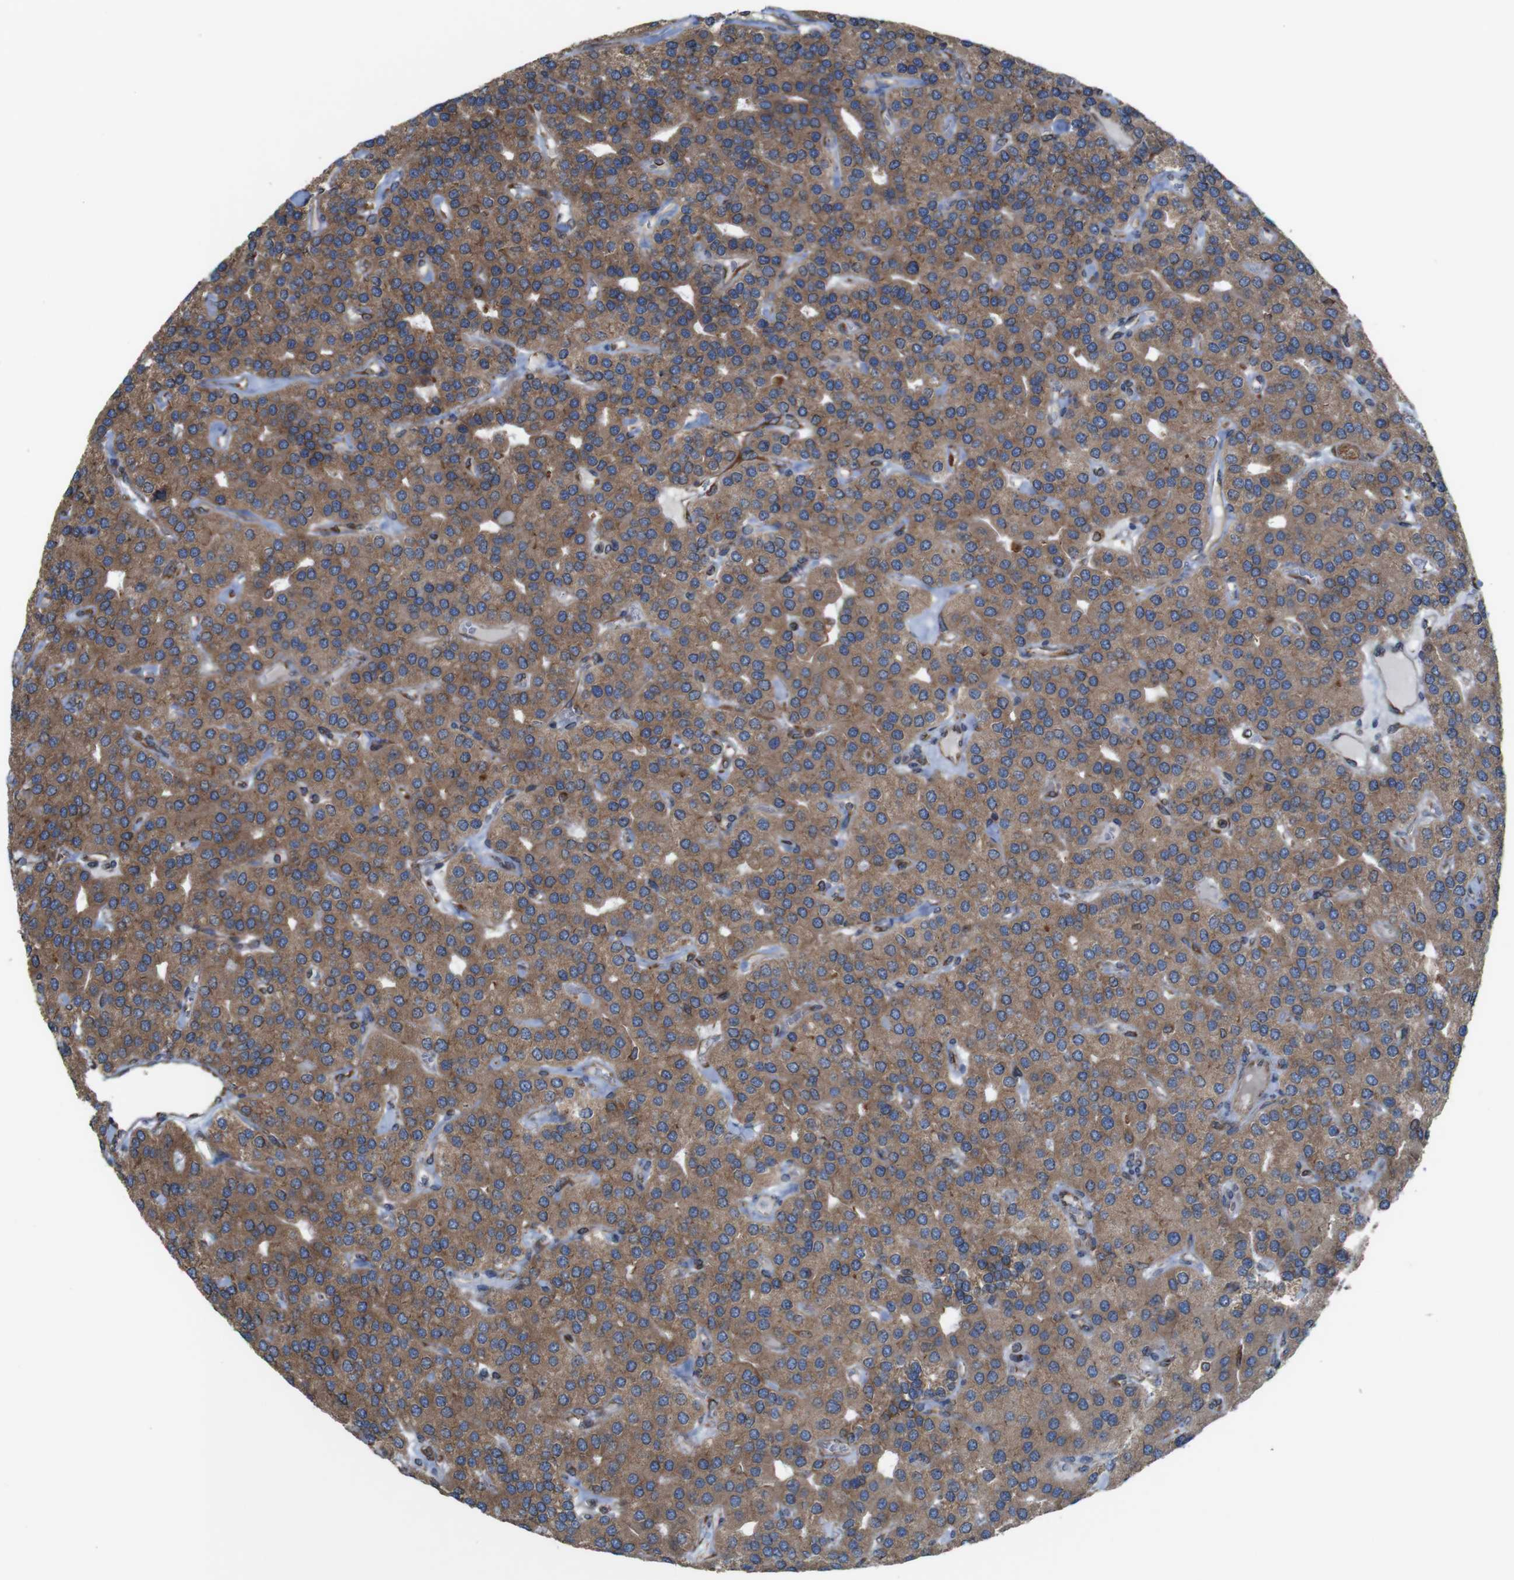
{"staining": {"intensity": "moderate", "quantity": ">75%", "location": "cytoplasmic/membranous"}, "tissue": "parathyroid gland", "cell_type": "Glandular cells", "image_type": "normal", "snomed": [{"axis": "morphology", "description": "Normal tissue, NOS"}, {"axis": "morphology", "description": "Adenoma, NOS"}, {"axis": "topography", "description": "Parathyroid gland"}], "caption": "Parathyroid gland stained for a protein demonstrates moderate cytoplasmic/membranous positivity in glandular cells. (Stains: DAB (3,3'-diaminobenzidine) in brown, nuclei in blue, Microscopy: brightfield microscopy at high magnification).", "gene": "UGGT1", "patient": {"sex": "female", "age": 86}}